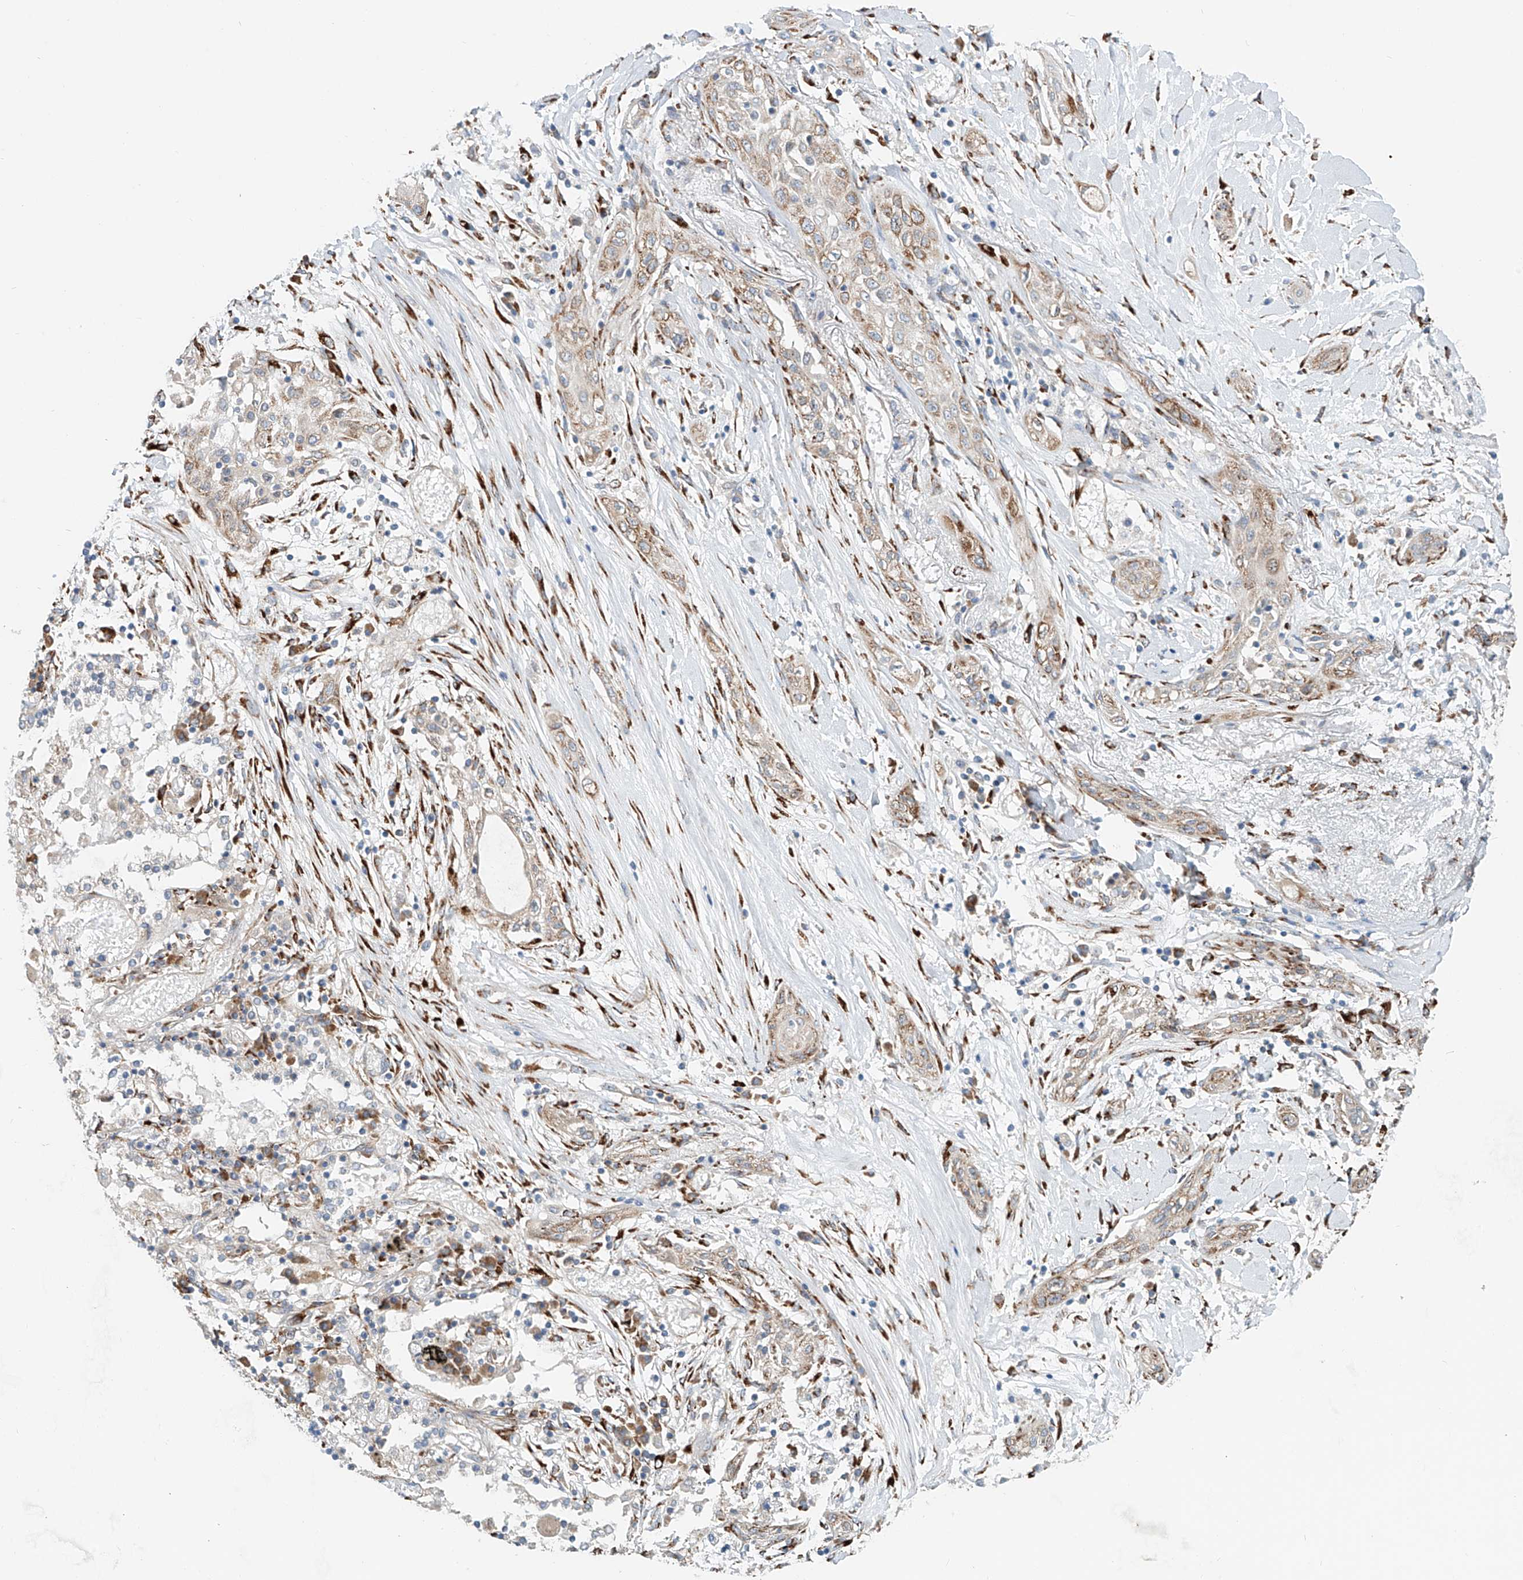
{"staining": {"intensity": "weak", "quantity": "<25%", "location": "cytoplasmic/membranous"}, "tissue": "lung cancer", "cell_type": "Tumor cells", "image_type": "cancer", "snomed": [{"axis": "morphology", "description": "Squamous cell carcinoma, NOS"}, {"axis": "topography", "description": "Lung"}], "caption": "IHC image of lung cancer (squamous cell carcinoma) stained for a protein (brown), which shows no positivity in tumor cells.", "gene": "SNAP29", "patient": {"sex": "female", "age": 47}}